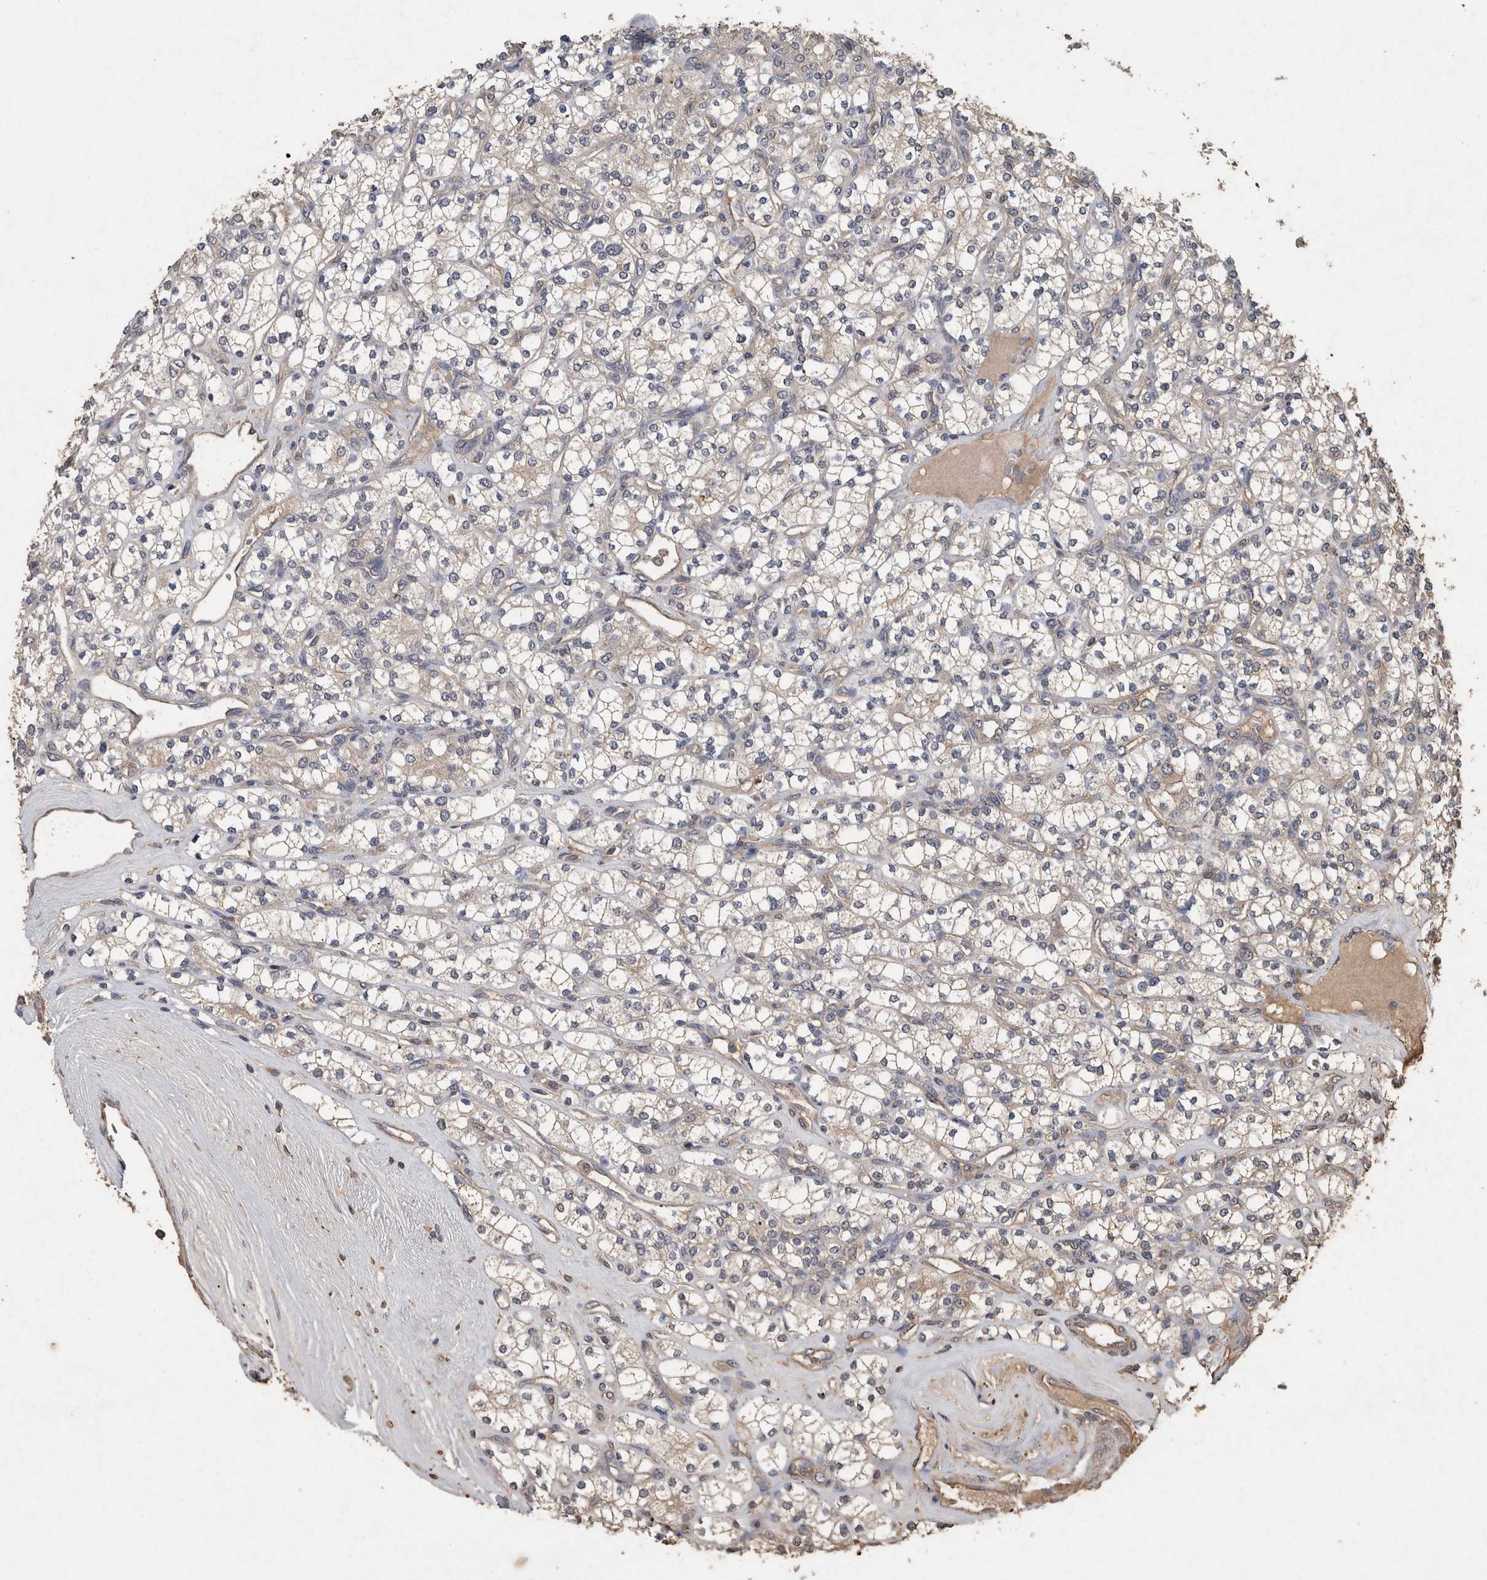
{"staining": {"intensity": "weak", "quantity": "<25%", "location": "cytoplasmic/membranous"}, "tissue": "renal cancer", "cell_type": "Tumor cells", "image_type": "cancer", "snomed": [{"axis": "morphology", "description": "Adenocarcinoma, NOS"}, {"axis": "topography", "description": "Kidney"}], "caption": "IHC histopathology image of neoplastic tissue: human adenocarcinoma (renal) stained with DAB (3,3'-diaminobenzidine) displays no significant protein staining in tumor cells.", "gene": "FGFRL1", "patient": {"sex": "male", "age": 77}}